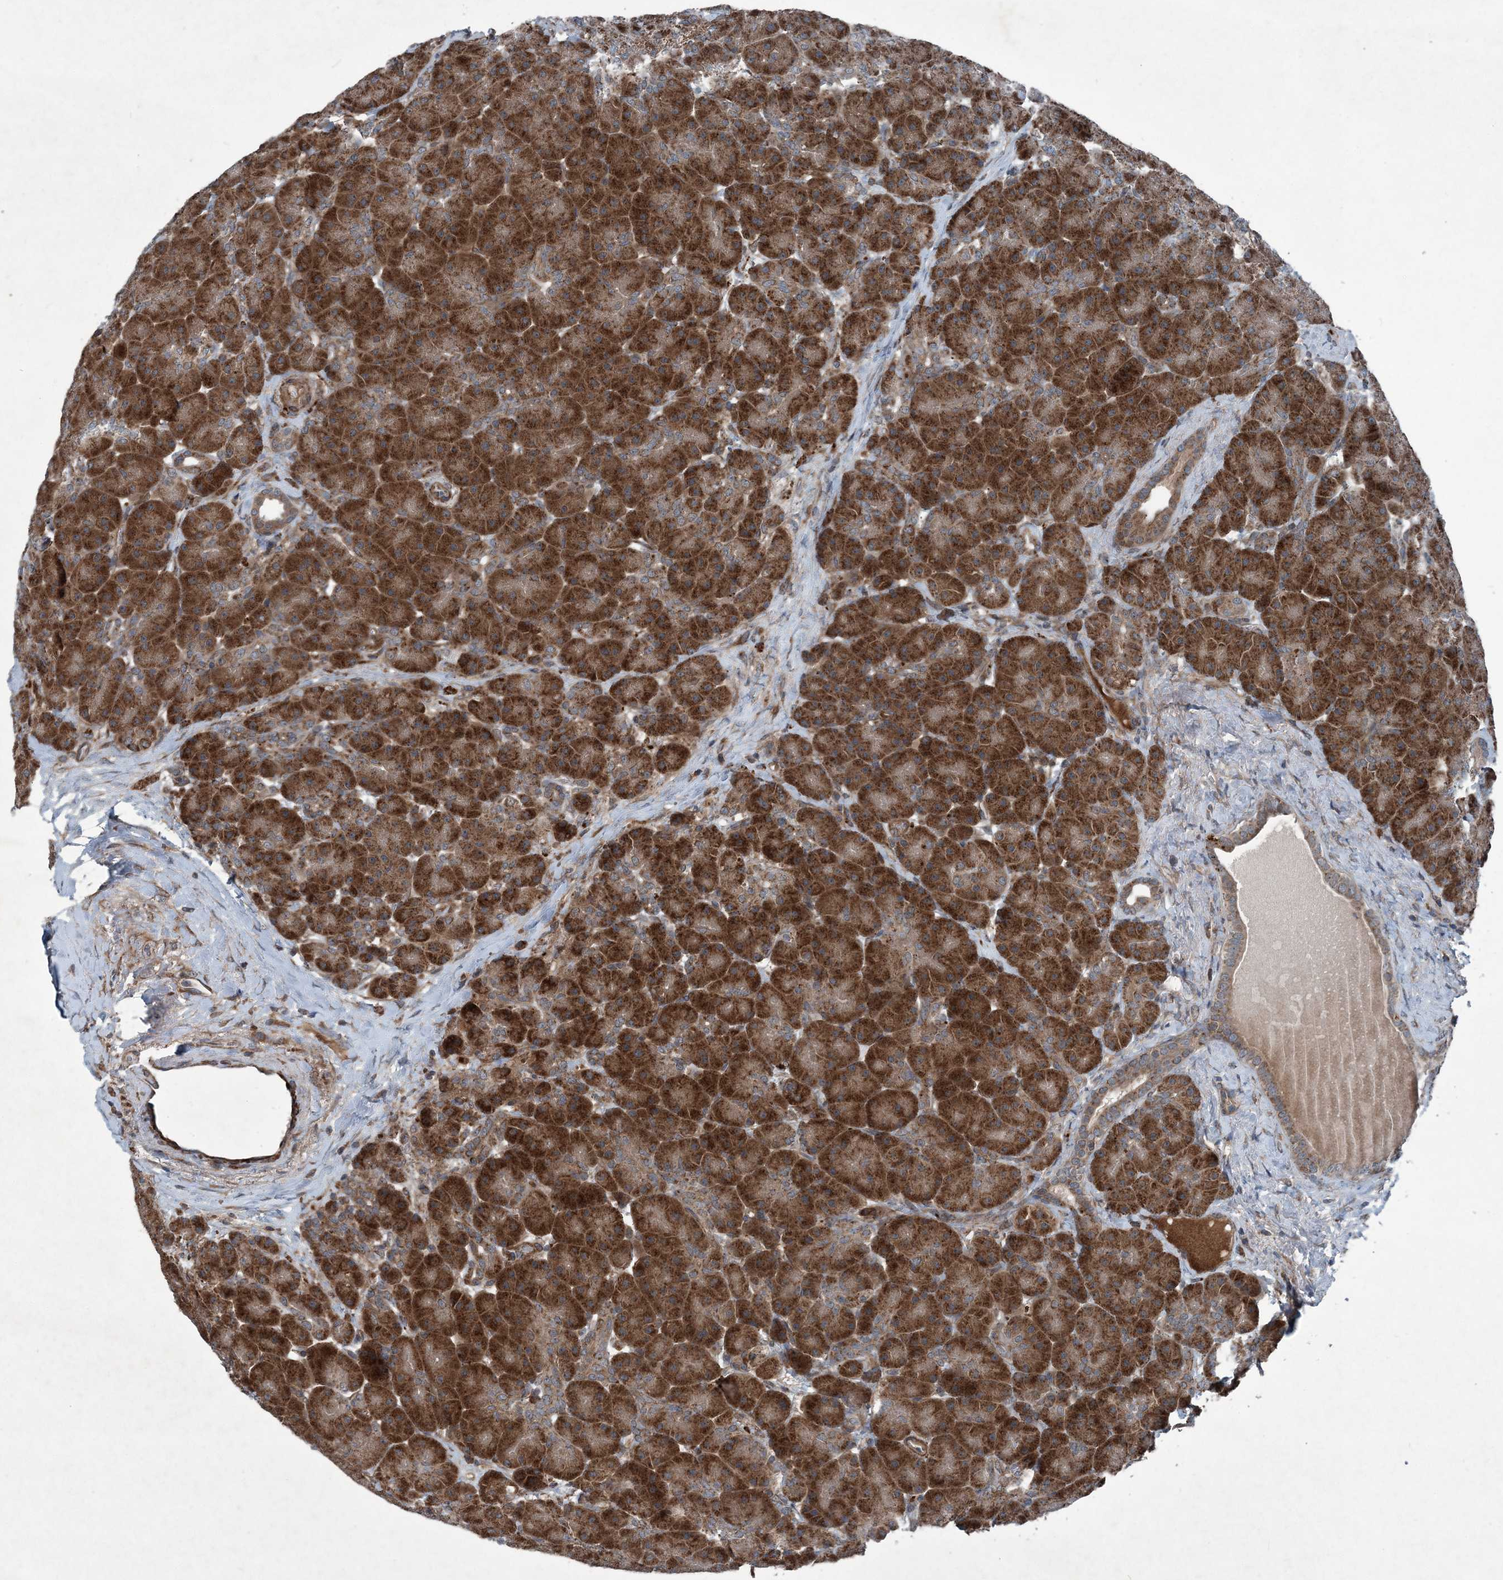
{"staining": {"intensity": "strong", "quantity": ">75%", "location": "cytoplasmic/membranous"}, "tissue": "pancreas", "cell_type": "Exocrine glandular cells", "image_type": "normal", "snomed": [{"axis": "morphology", "description": "Normal tissue, NOS"}, {"axis": "topography", "description": "Pancreas"}], "caption": "Pancreas was stained to show a protein in brown. There is high levels of strong cytoplasmic/membranous staining in approximately >75% of exocrine glandular cells. (brown staining indicates protein expression, while blue staining denotes nuclei).", "gene": "NDUFA2", "patient": {"sex": "male", "age": 66}}